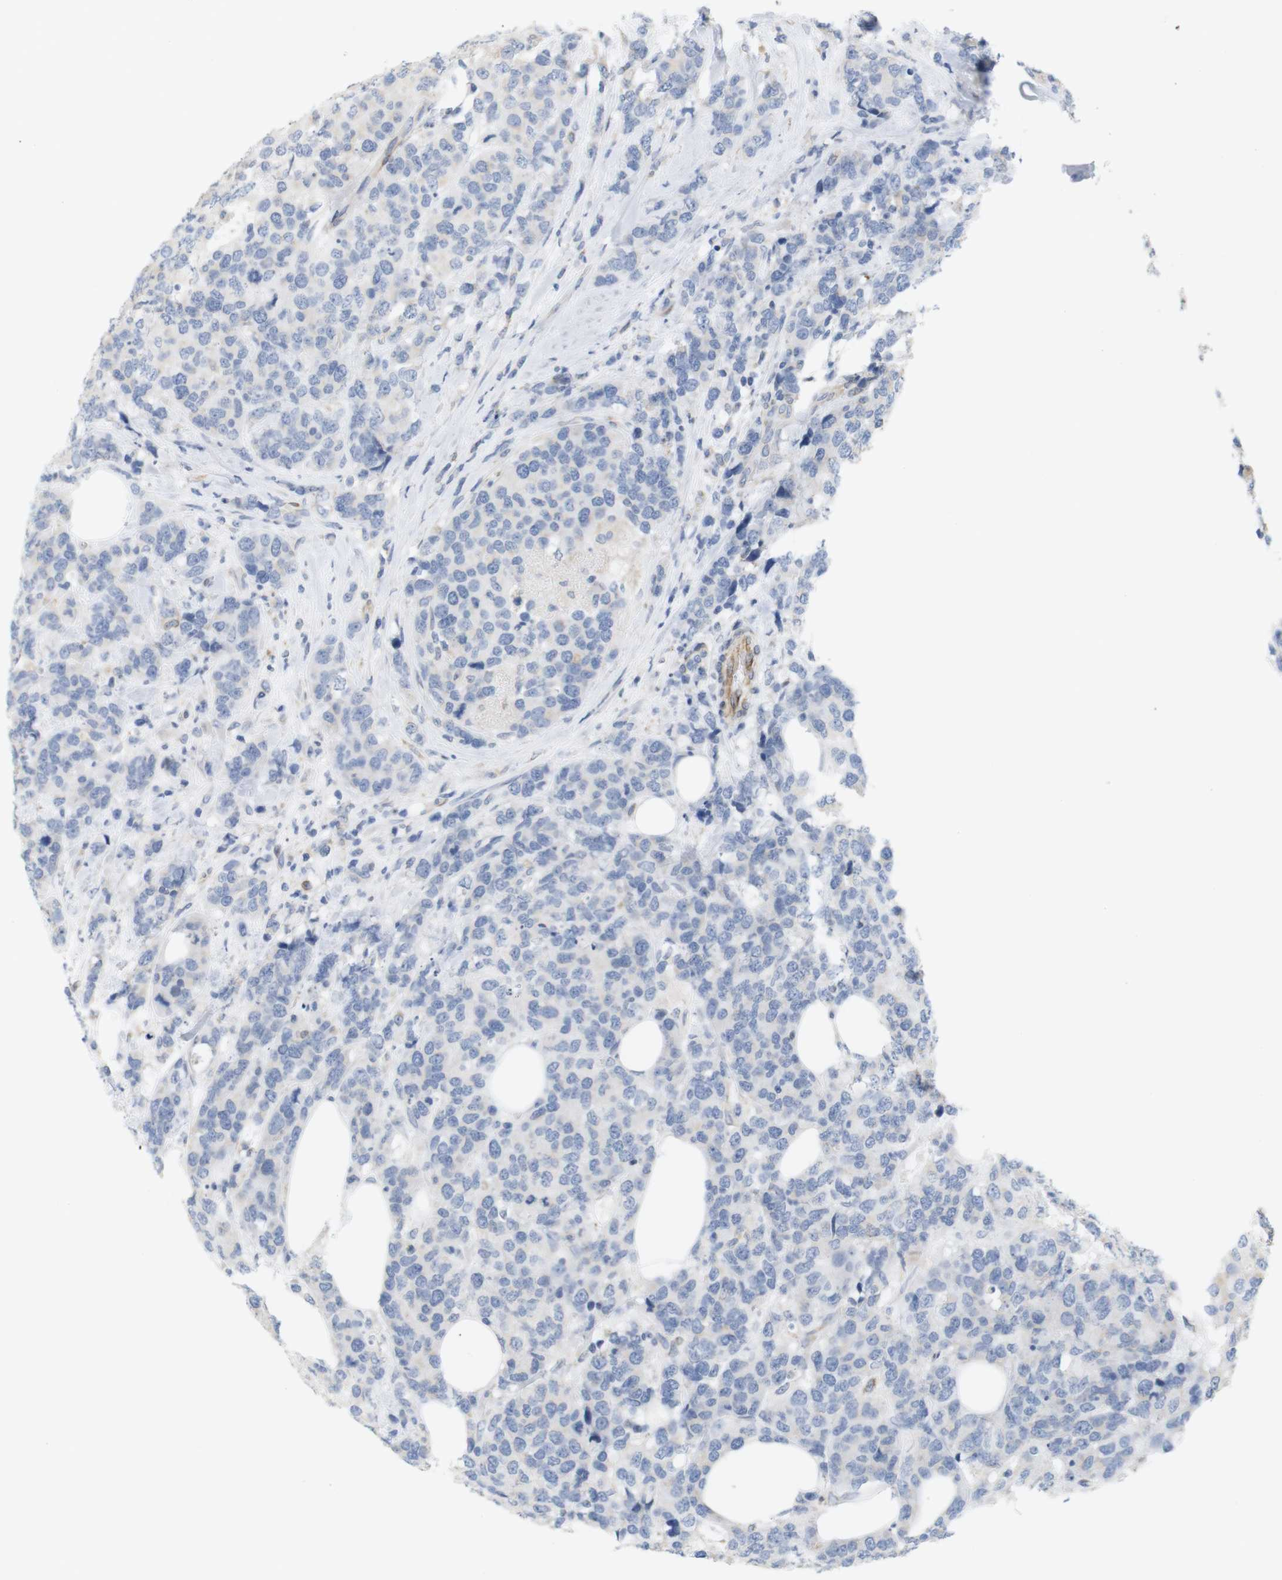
{"staining": {"intensity": "negative", "quantity": "none", "location": "none"}, "tissue": "breast cancer", "cell_type": "Tumor cells", "image_type": "cancer", "snomed": [{"axis": "morphology", "description": "Lobular carcinoma"}, {"axis": "topography", "description": "Breast"}], "caption": "Immunohistochemical staining of breast cancer shows no significant positivity in tumor cells.", "gene": "ITPR1", "patient": {"sex": "female", "age": 59}}